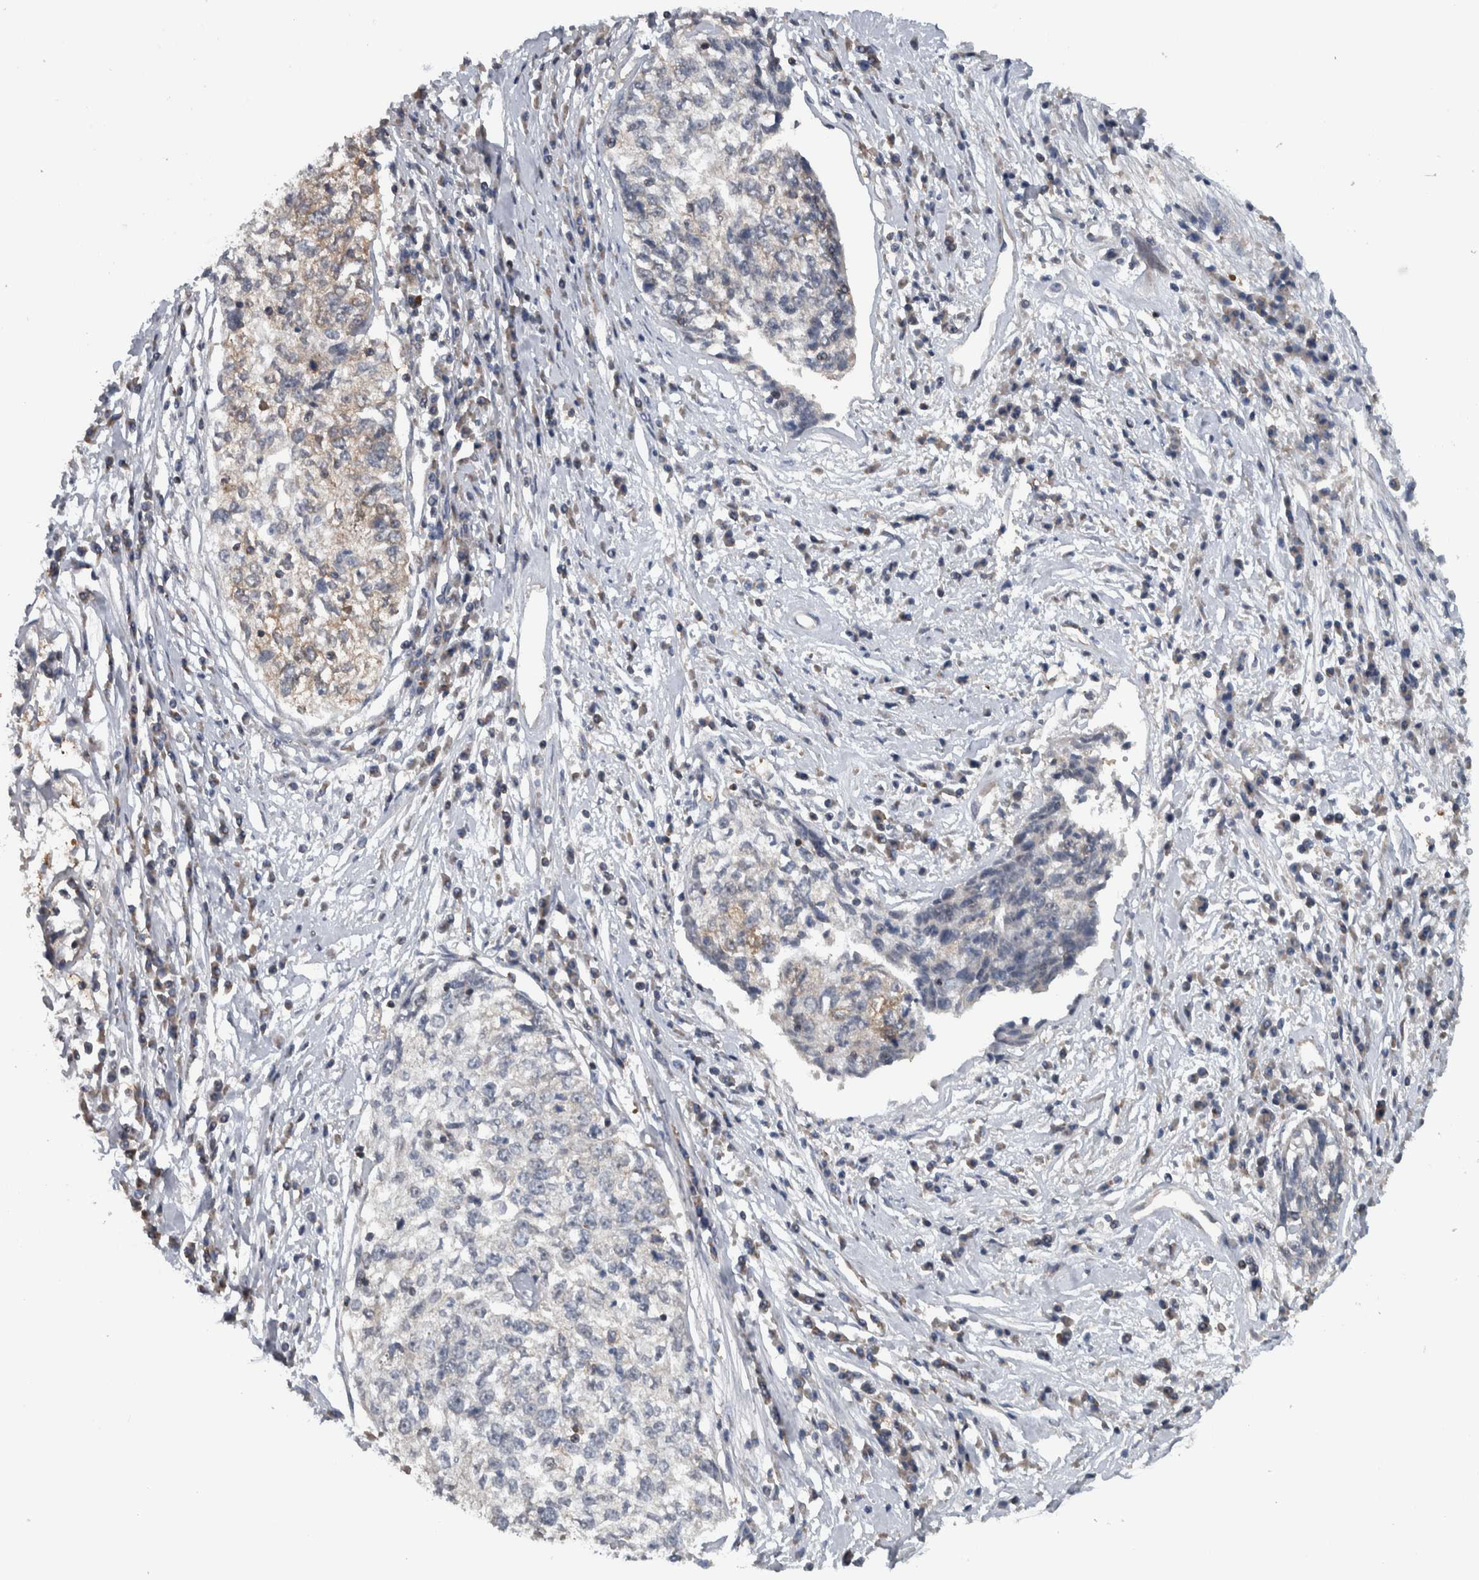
{"staining": {"intensity": "weak", "quantity": "25%-75%", "location": "cytoplasmic/membranous"}, "tissue": "cervical cancer", "cell_type": "Tumor cells", "image_type": "cancer", "snomed": [{"axis": "morphology", "description": "Squamous cell carcinoma, NOS"}, {"axis": "topography", "description": "Cervix"}], "caption": "Protein staining of squamous cell carcinoma (cervical) tissue demonstrates weak cytoplasmic/membranous staining in about 25%-75% of tumor cells.", "gene": "BAIAP2L1", "patient": {"sex": "female", "age": 57}}